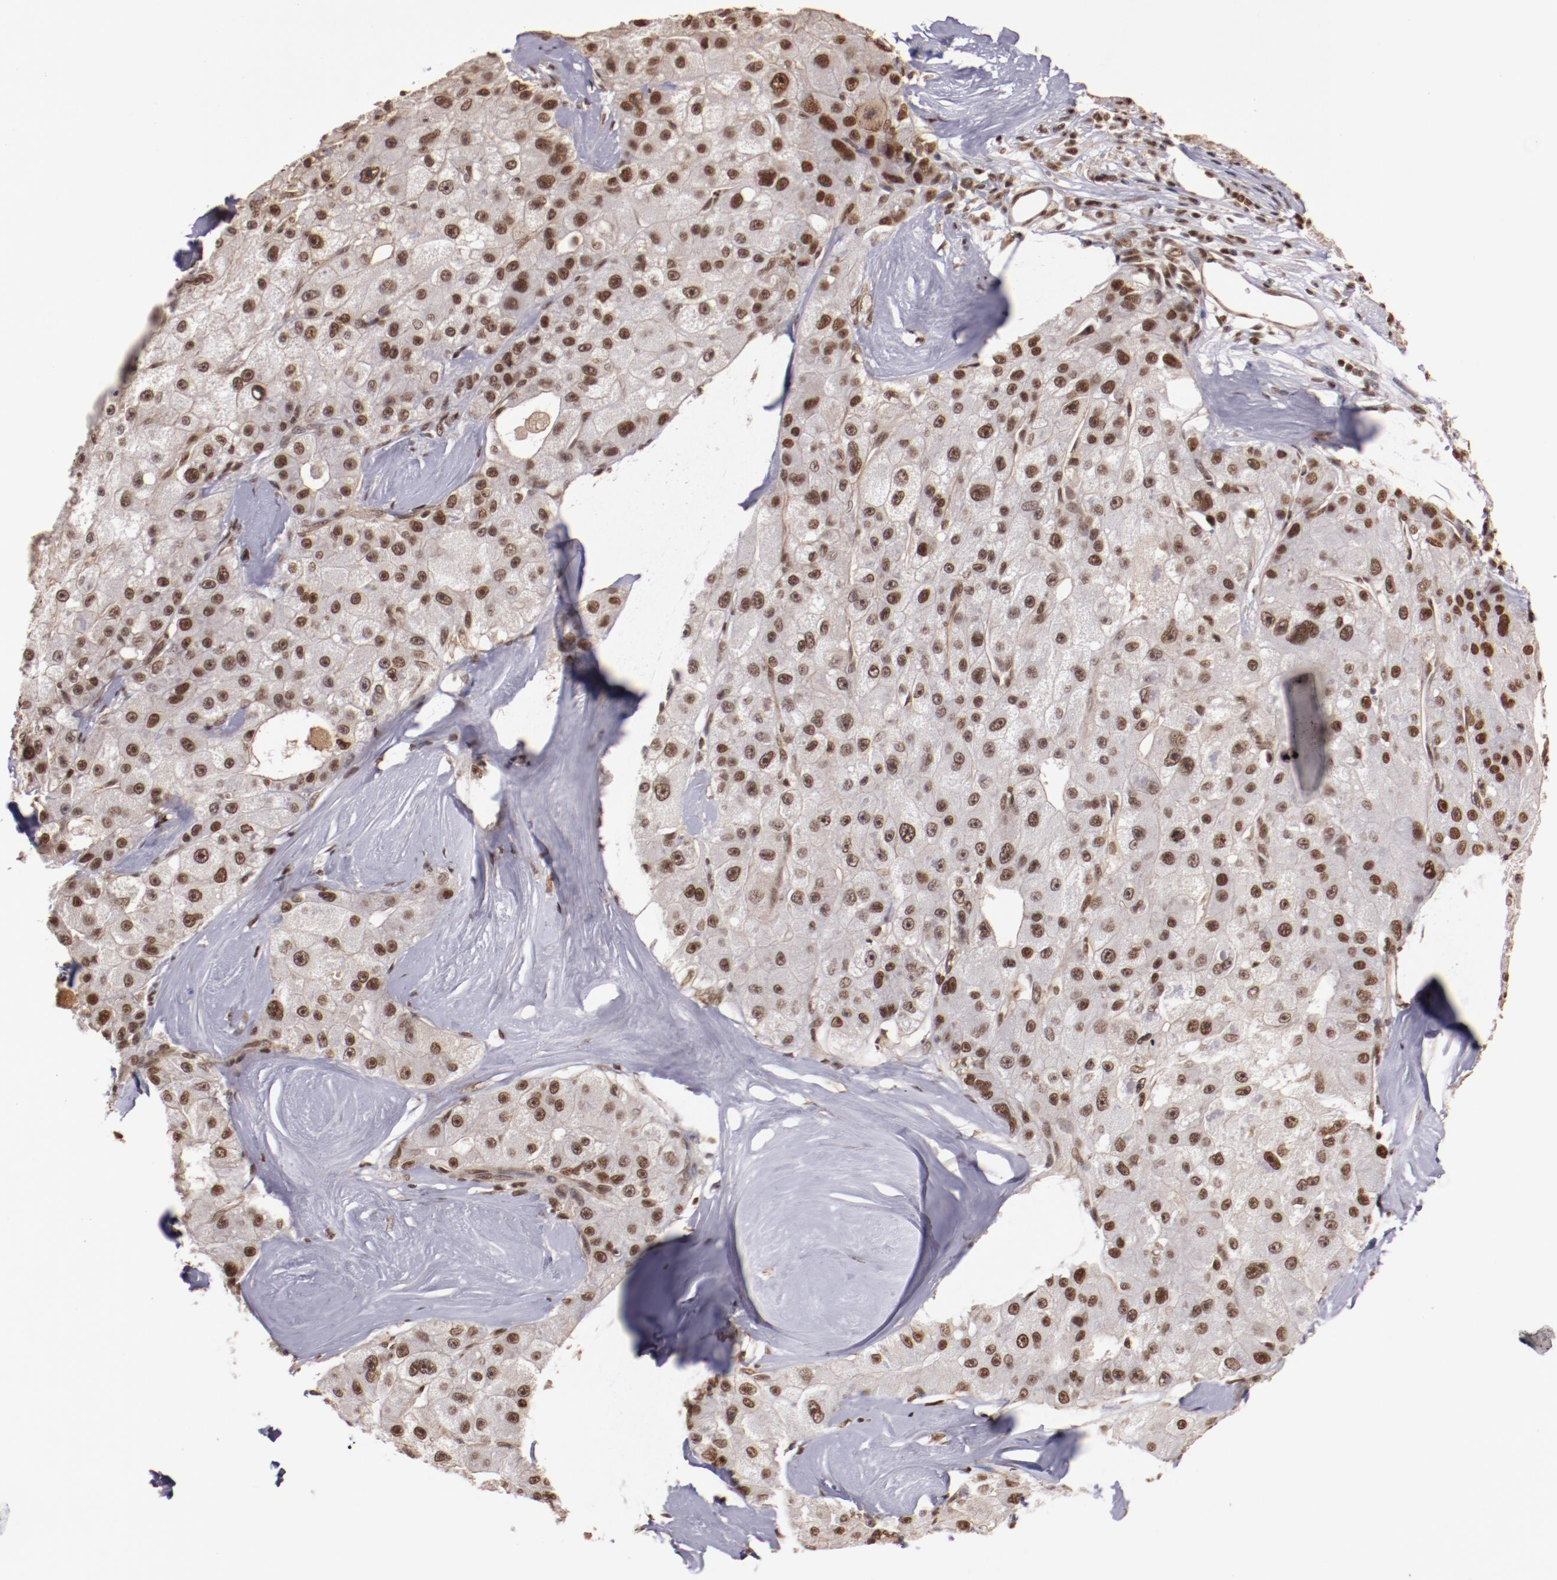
{"staining": {"intensity": "moderate", "quantity": ">75%", "location": "nuclear"}, "tissue": "liver cancer", "cell_type": "Tumor cells", "image_type": "cancer", "snomed": [{"axis": "morphology", "description": "Carcinoma, Hepatocellular, NOS"}, {"axis": "topography", "description": "Liver"}], "caption": "Protein expression analysis of liver hepatocellular carcinoma reveals moderate nuclear staining in approximately >75% of tumor cells.", "gene": "STAG2", "patient": {"sex": "male", "age": 80}}